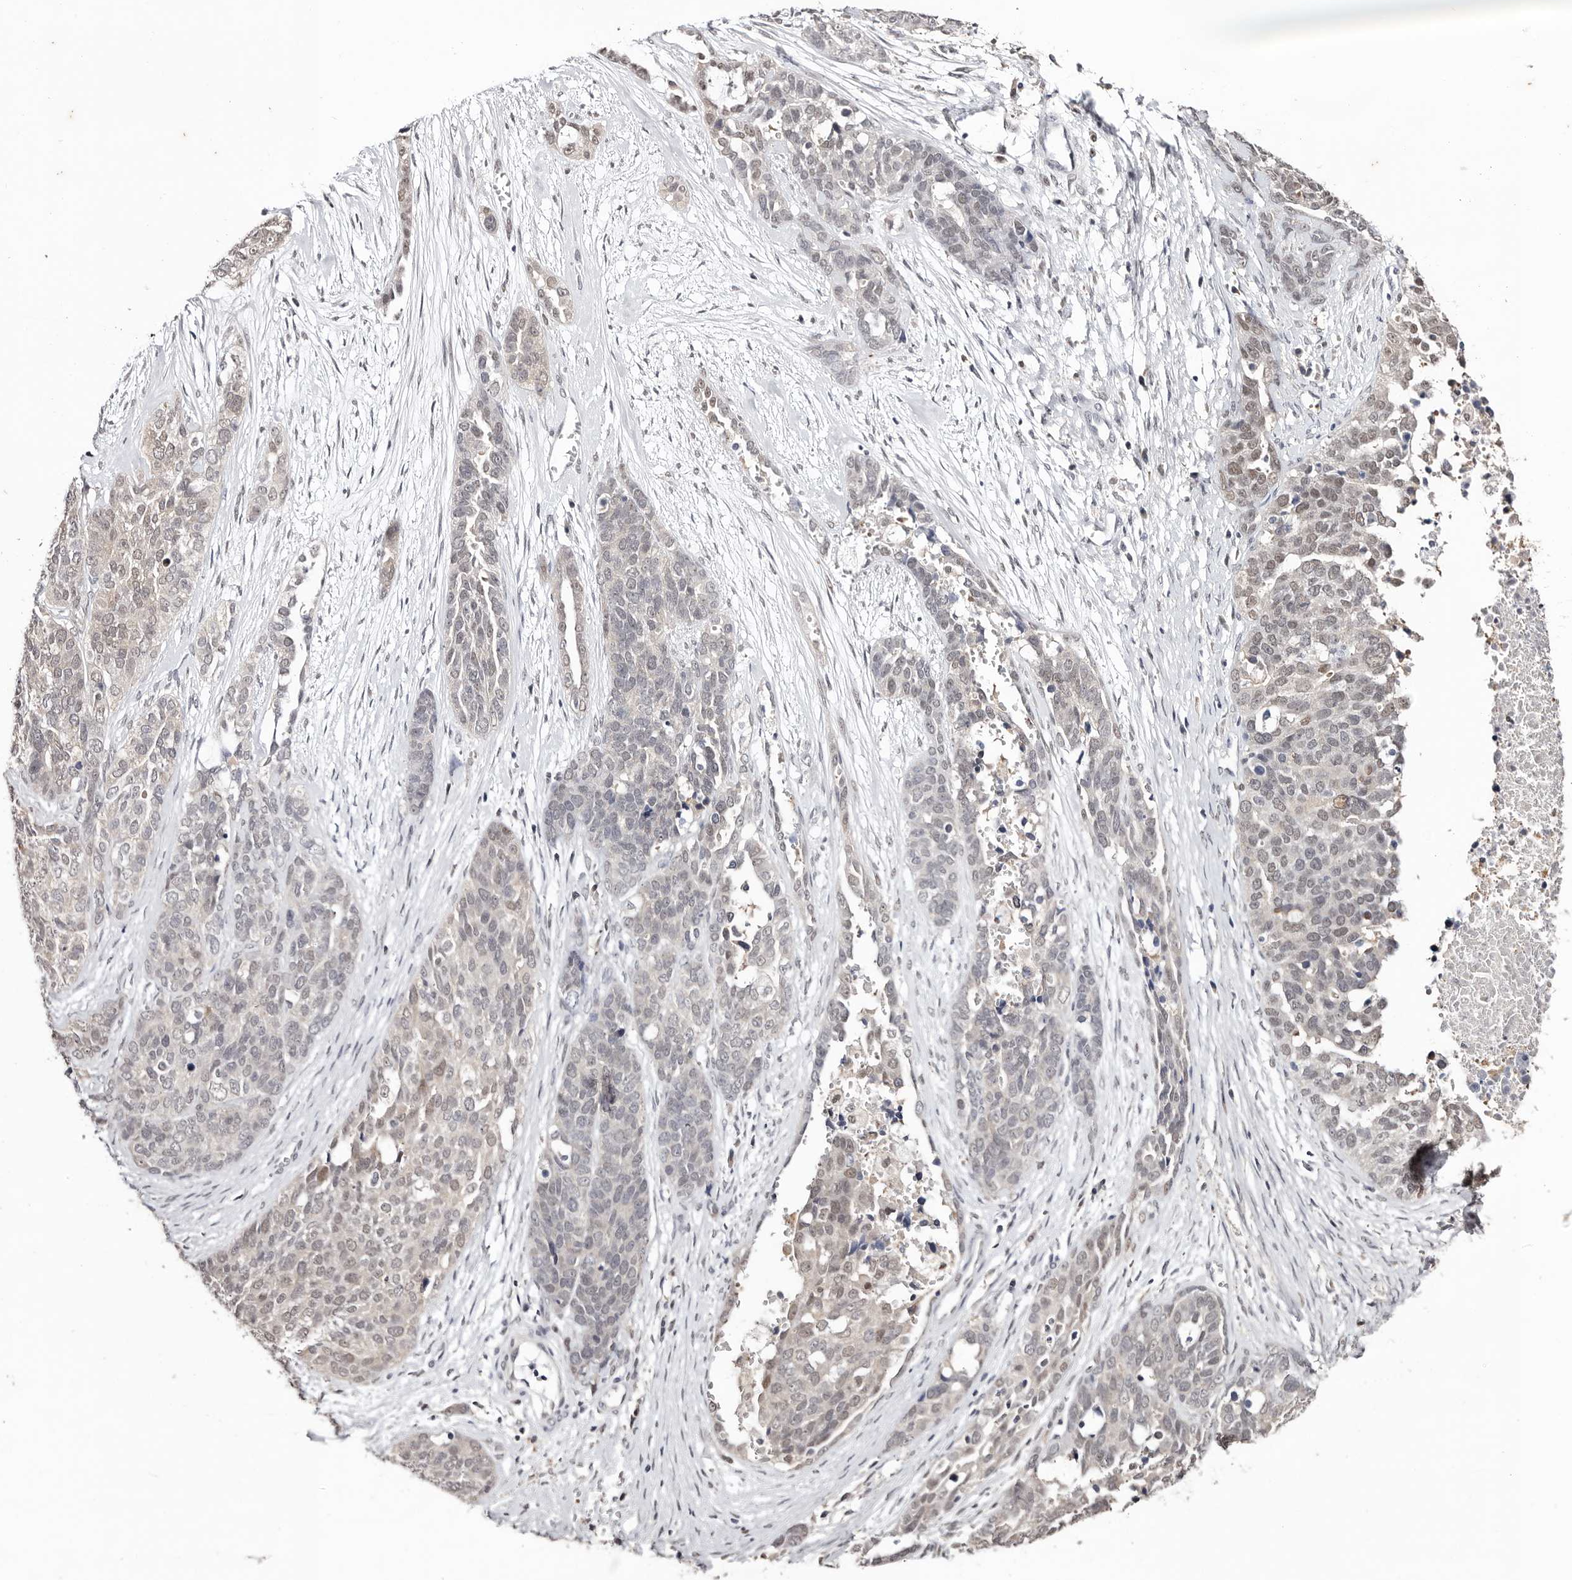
{"staining": {"intensity": "moderate", "quantity": "<25%", "location": "nuclear"}, "tissue": "ovarian cancer", "cell_type": "Tumor cells", "image_type": "cancer", "snomed": [{"axis": "morphology", "description": "Cystadenocarcinoma, serous, NOS"}, {"axis": "topography", "description": "Ovary"}], "caption": "Protein analysis of ovarian cancer tissue shows moderate nuclear expression in about <25% of tumor cells.", "gene": "TYW3", "patient": {"sex": "female", "age": 44}}